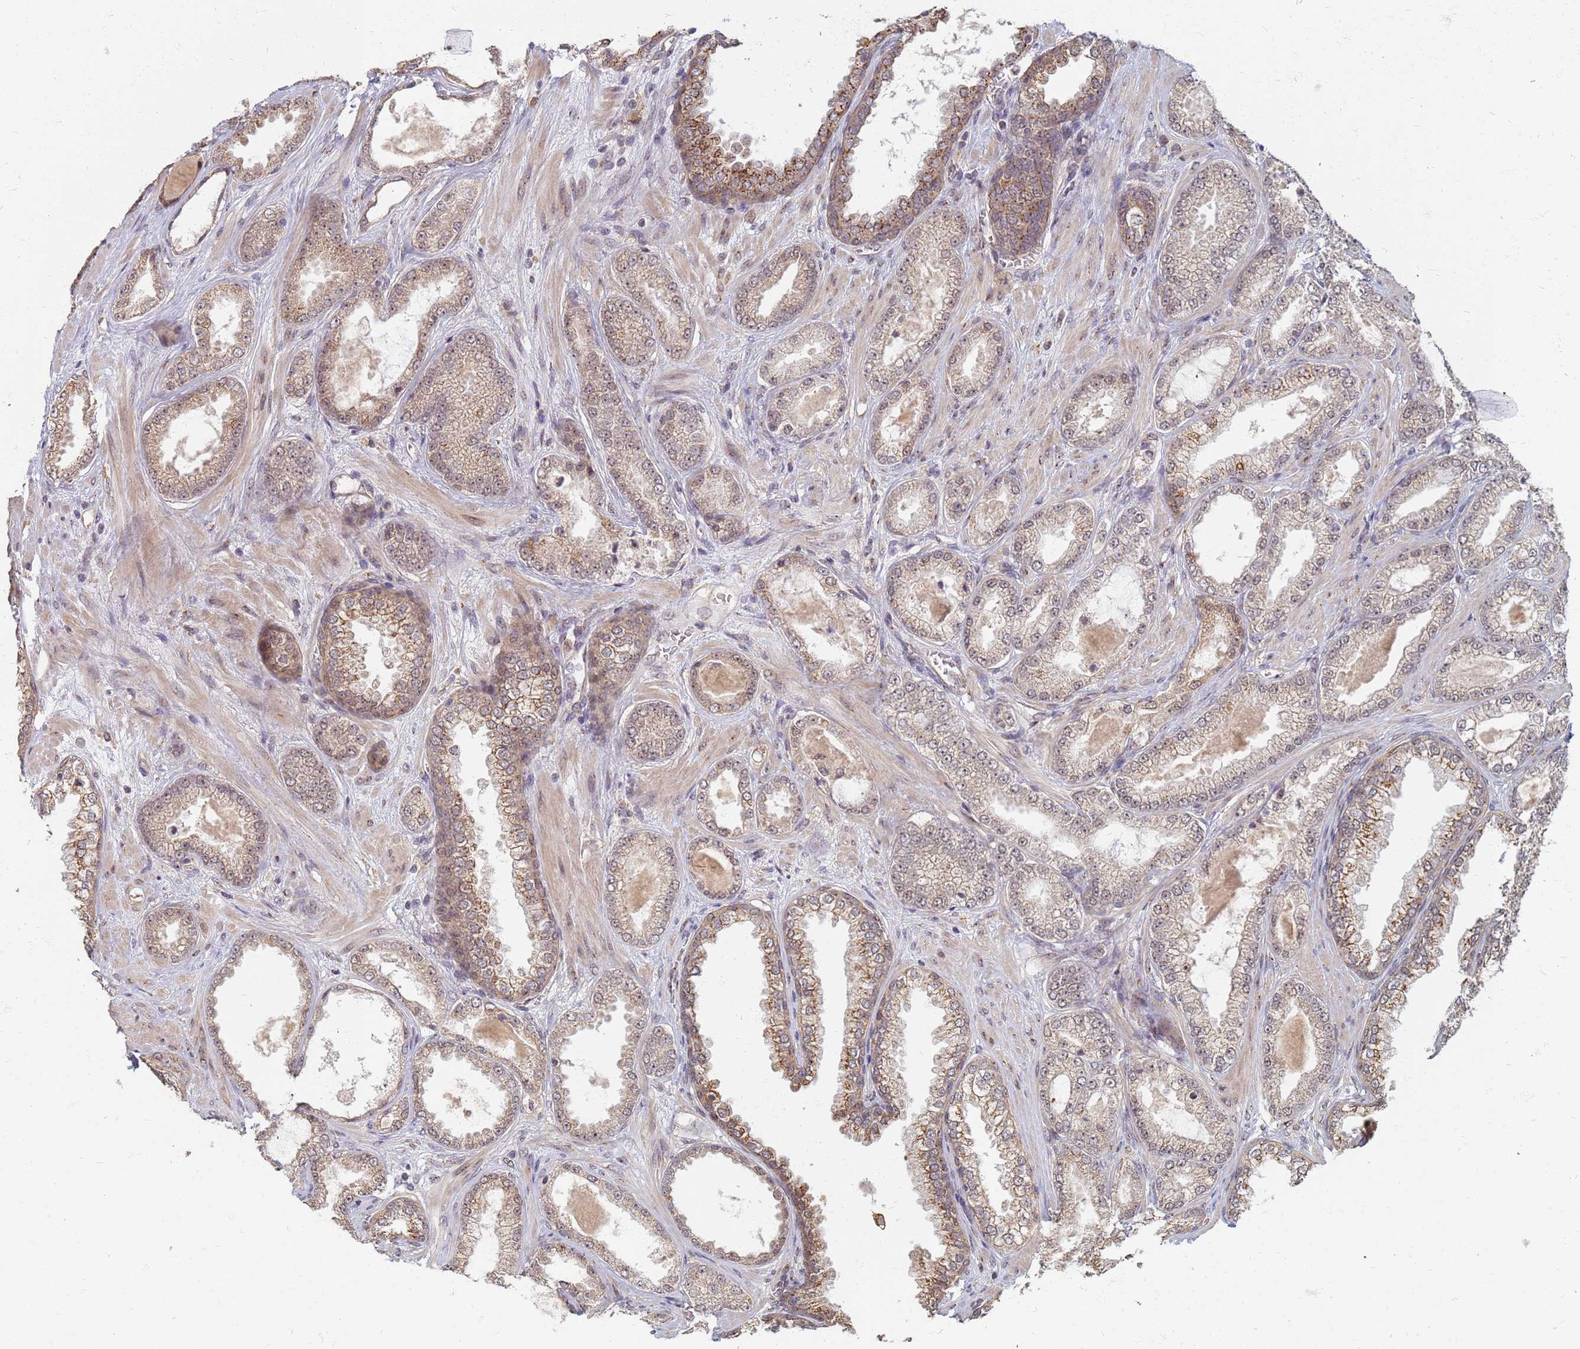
{"staining": {"intensity": "moderate", "quantity": "25%-75%", "location": "cytoplasmic/membranous"}, "tissue": "prostate cancer", "cell_type": "Tumor cells", "image_type": "cancer", "snomed": [{"axis": "morphology", "description": "Adenocarcinoma, Low grade"}, {"axis": "topography", "description": "Prostate"}], "caption": "Immunohistochemistry (IHC) photomicrograph of human low-grade adenocarcinoma (prostate) stained for a protein (brown), which displays medium levels of moderate cytoplasmic/membranous positivity in about 25%-75% of tumor cells.", "gene": "ITGB4", "patient": {"sex": "male", "age": 57}}